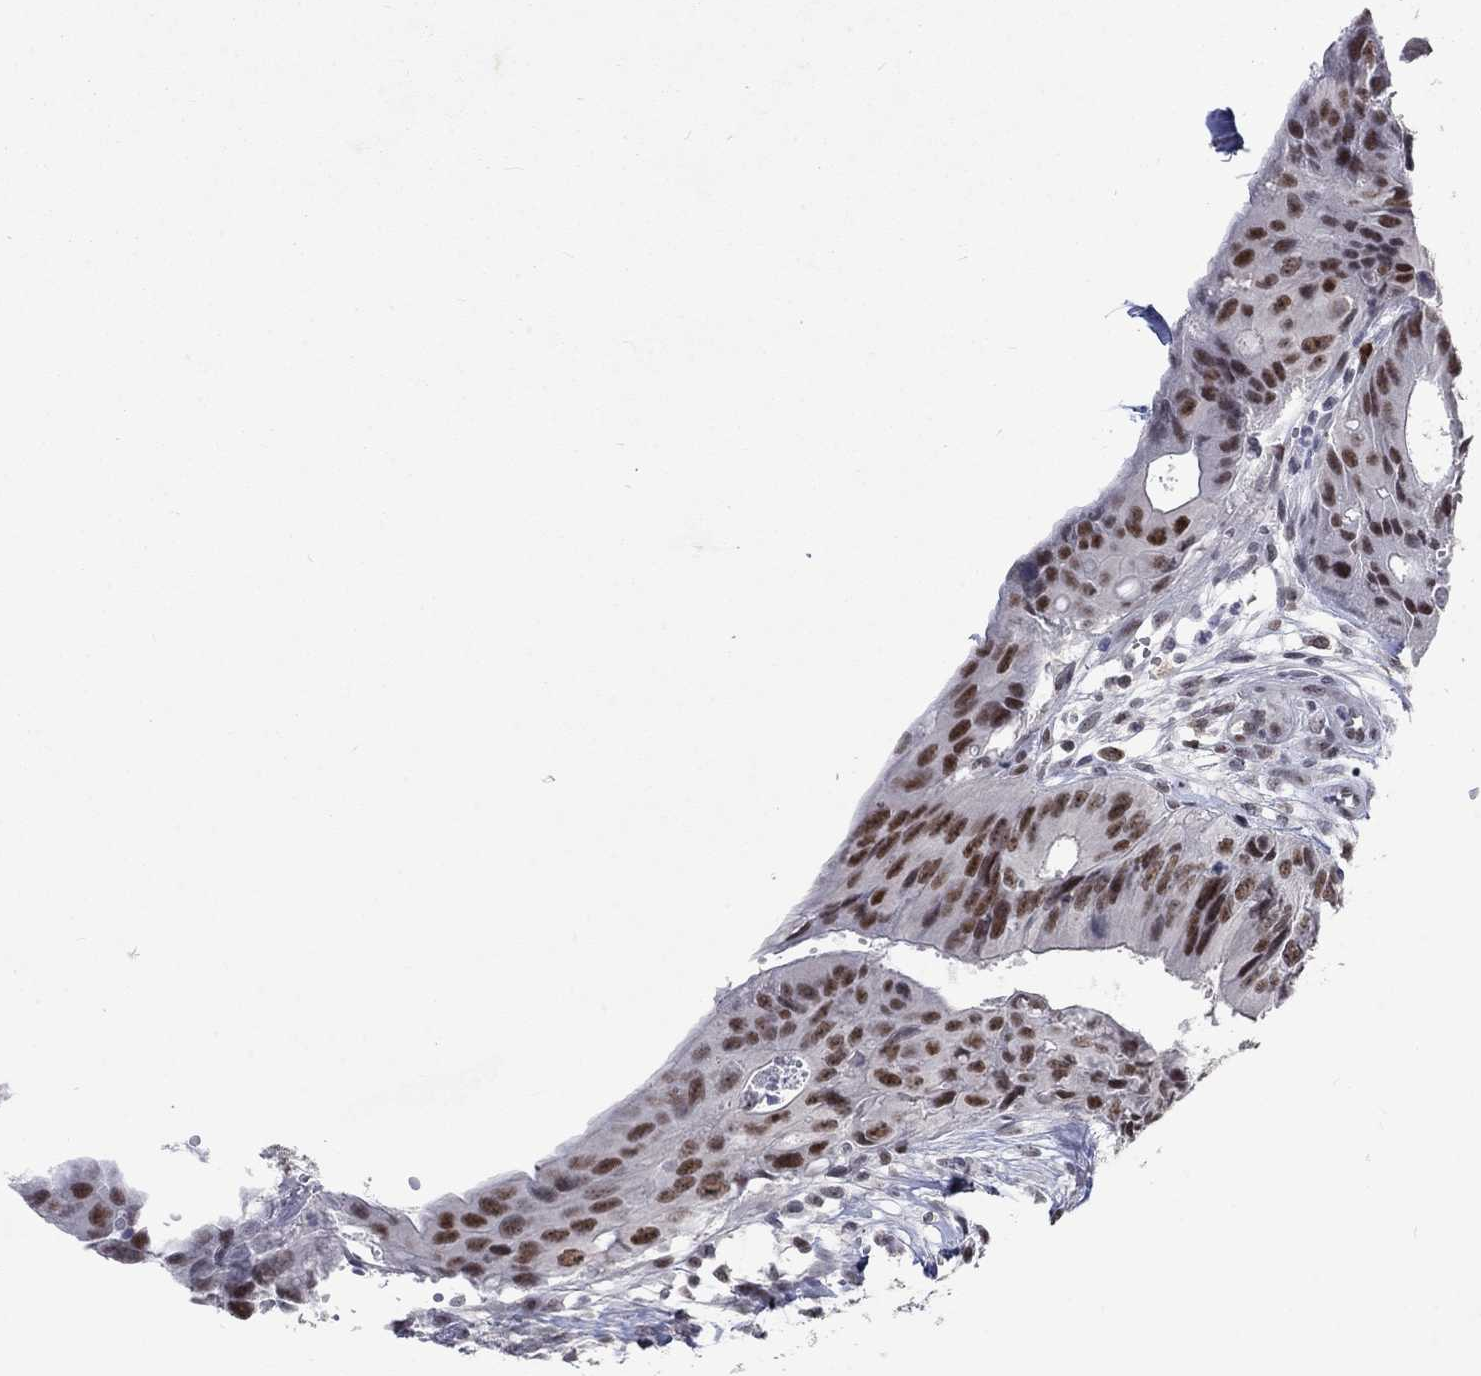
{"staining": {"intensity": "strong", "quantity": "25%-75%", "location": "nuclear"}, "tissue": "colorectal cancer", "cell_type": "Tumor cells", "image_type": "cancer", "snomed": [{"axis": "morphology", "description": "Normal tissue, NOS"}, {"axis": "morphology", "description": "Adenocarcinoma, NOS"}, {"axis": "topography", "description": "Colon"}], "caption": "This micrograph demonstrates IHC staining of human colorectal cancer (adenocarcinoma), with high strong nuclear positivity in approximately 25%-75% of tumor cells.", "gene": "HCFC1", "patient": {"sex": "male", "age": 65}}